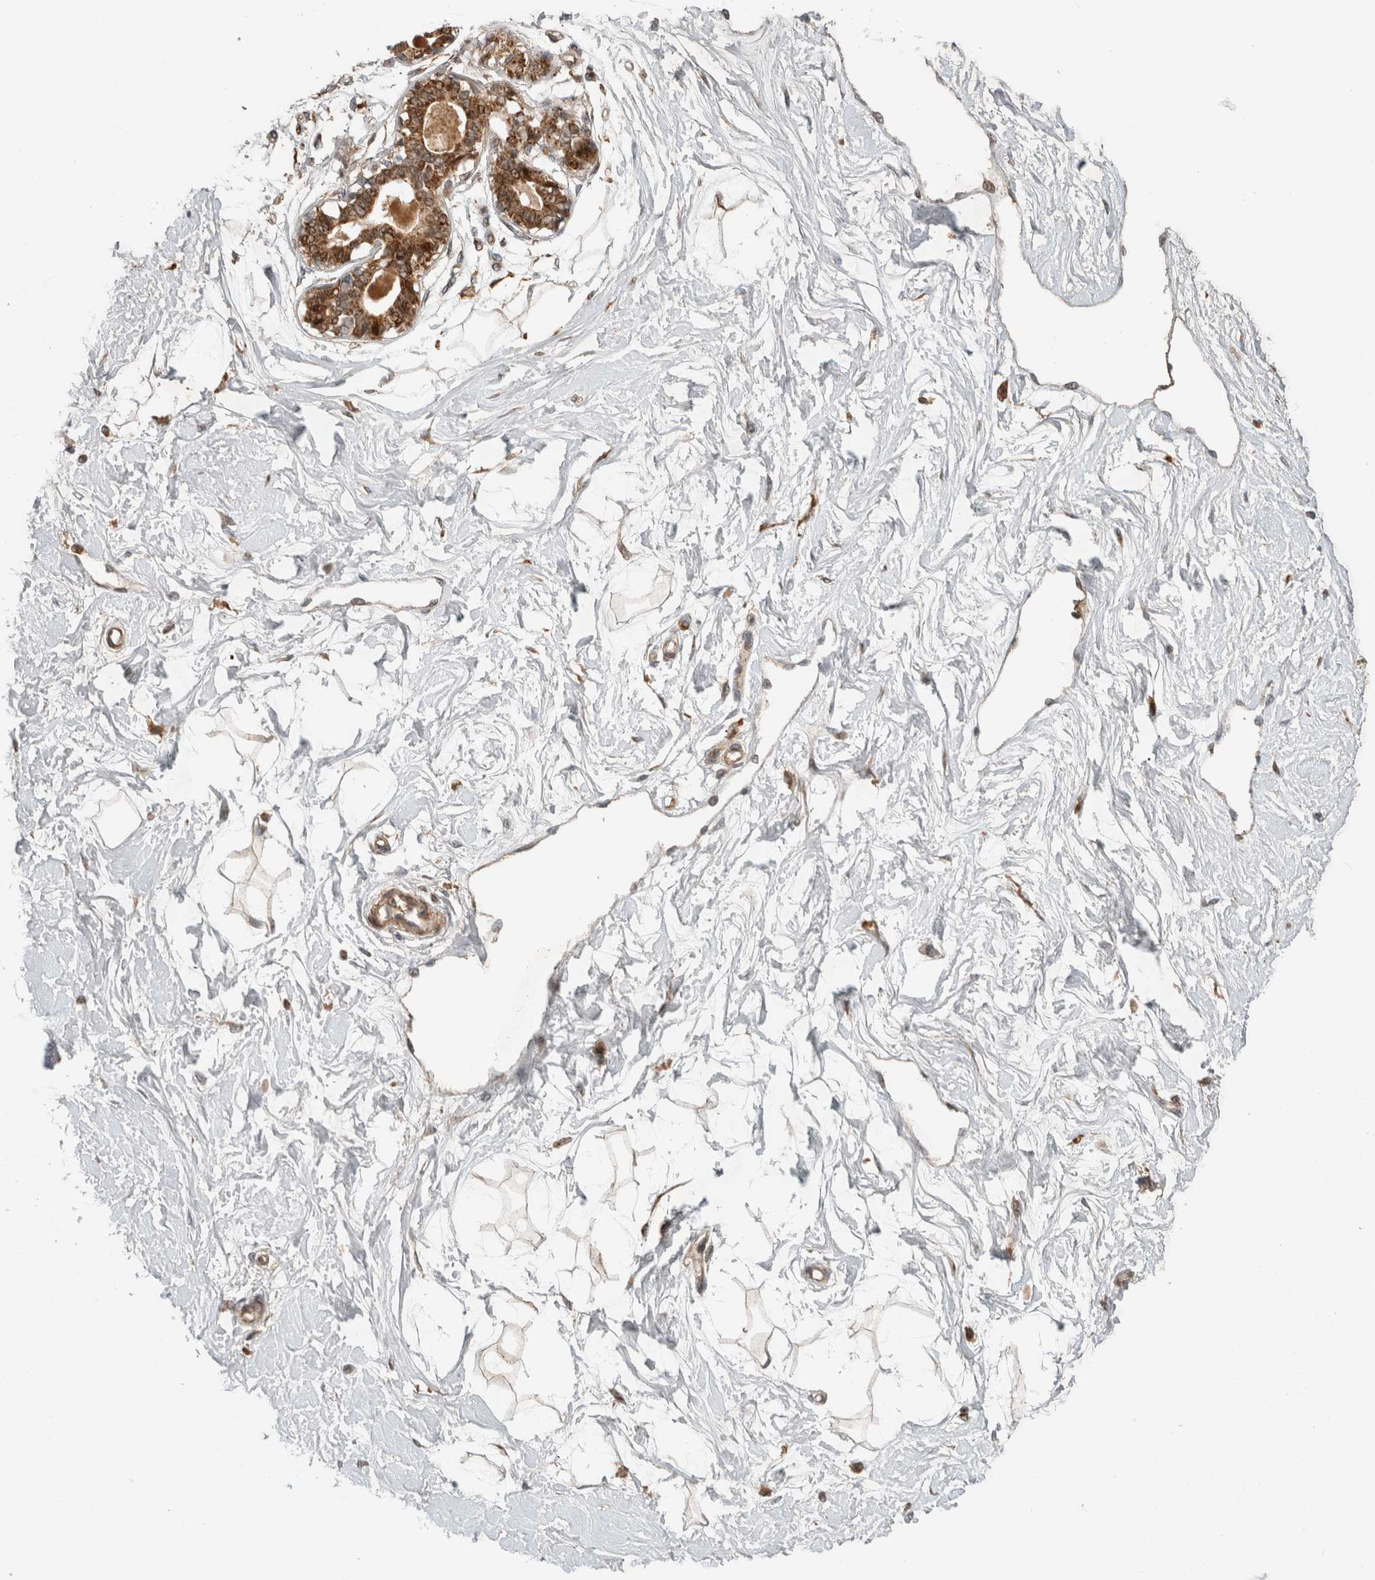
{"staining": {"intensity": "negative", "quantity": "none", "location": "none"}, "tissue": "breast", "cell_type": "Adipocytes", "image_type": "normal", "snomed": [{"axis": "morphology", "description": "Normal tissue, NOS"}, {"axis": "topography", "description": "Breast"}], "caption": "An immunohistochemistry (IHC) image of benign breast is shown. There is no staining in adipocytes of breast.", "gene": "INSRR", "patient": {"sex": "female", "age": 45}}